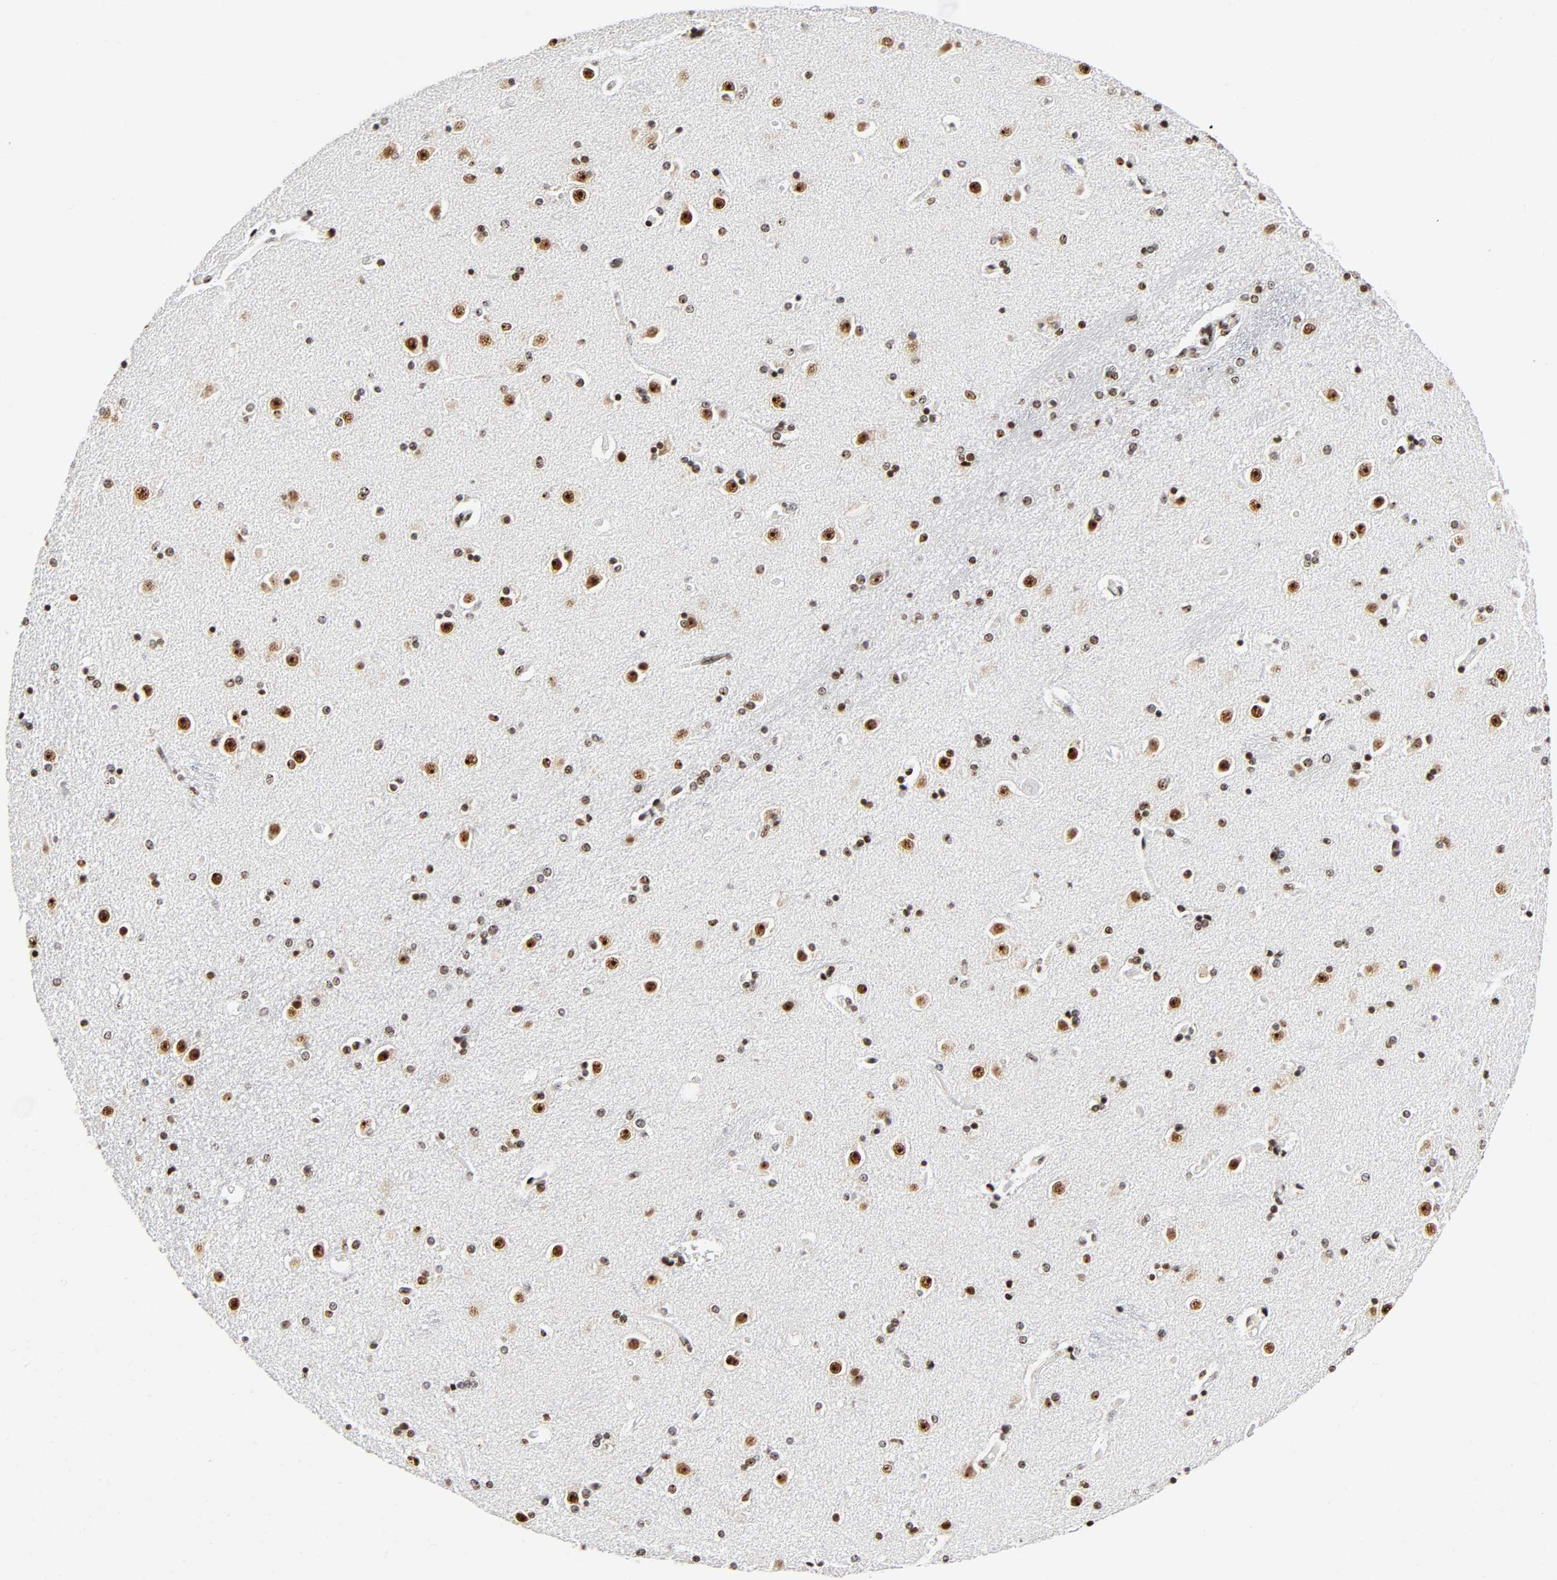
{"staining": {"intensity": "strong", "quantity": ">75%", "location": "nuclear"}, "tissue": "caudate", "cell_type": "Glial cells", "image_type": "normal", "snomed": [{"axis": "morphology", "description": "Normal tissue, NOS"}, {"axis": "topography", "description": "Lateral ventricle wall"}], "caption": "Approximately >75% of glial cells in unremarkable caudate show strong nuclear protein expression as visualized by brown immunohistochemical staining.", "gene": "UBTF", "patient": {"sex": "female", "age": 54}}